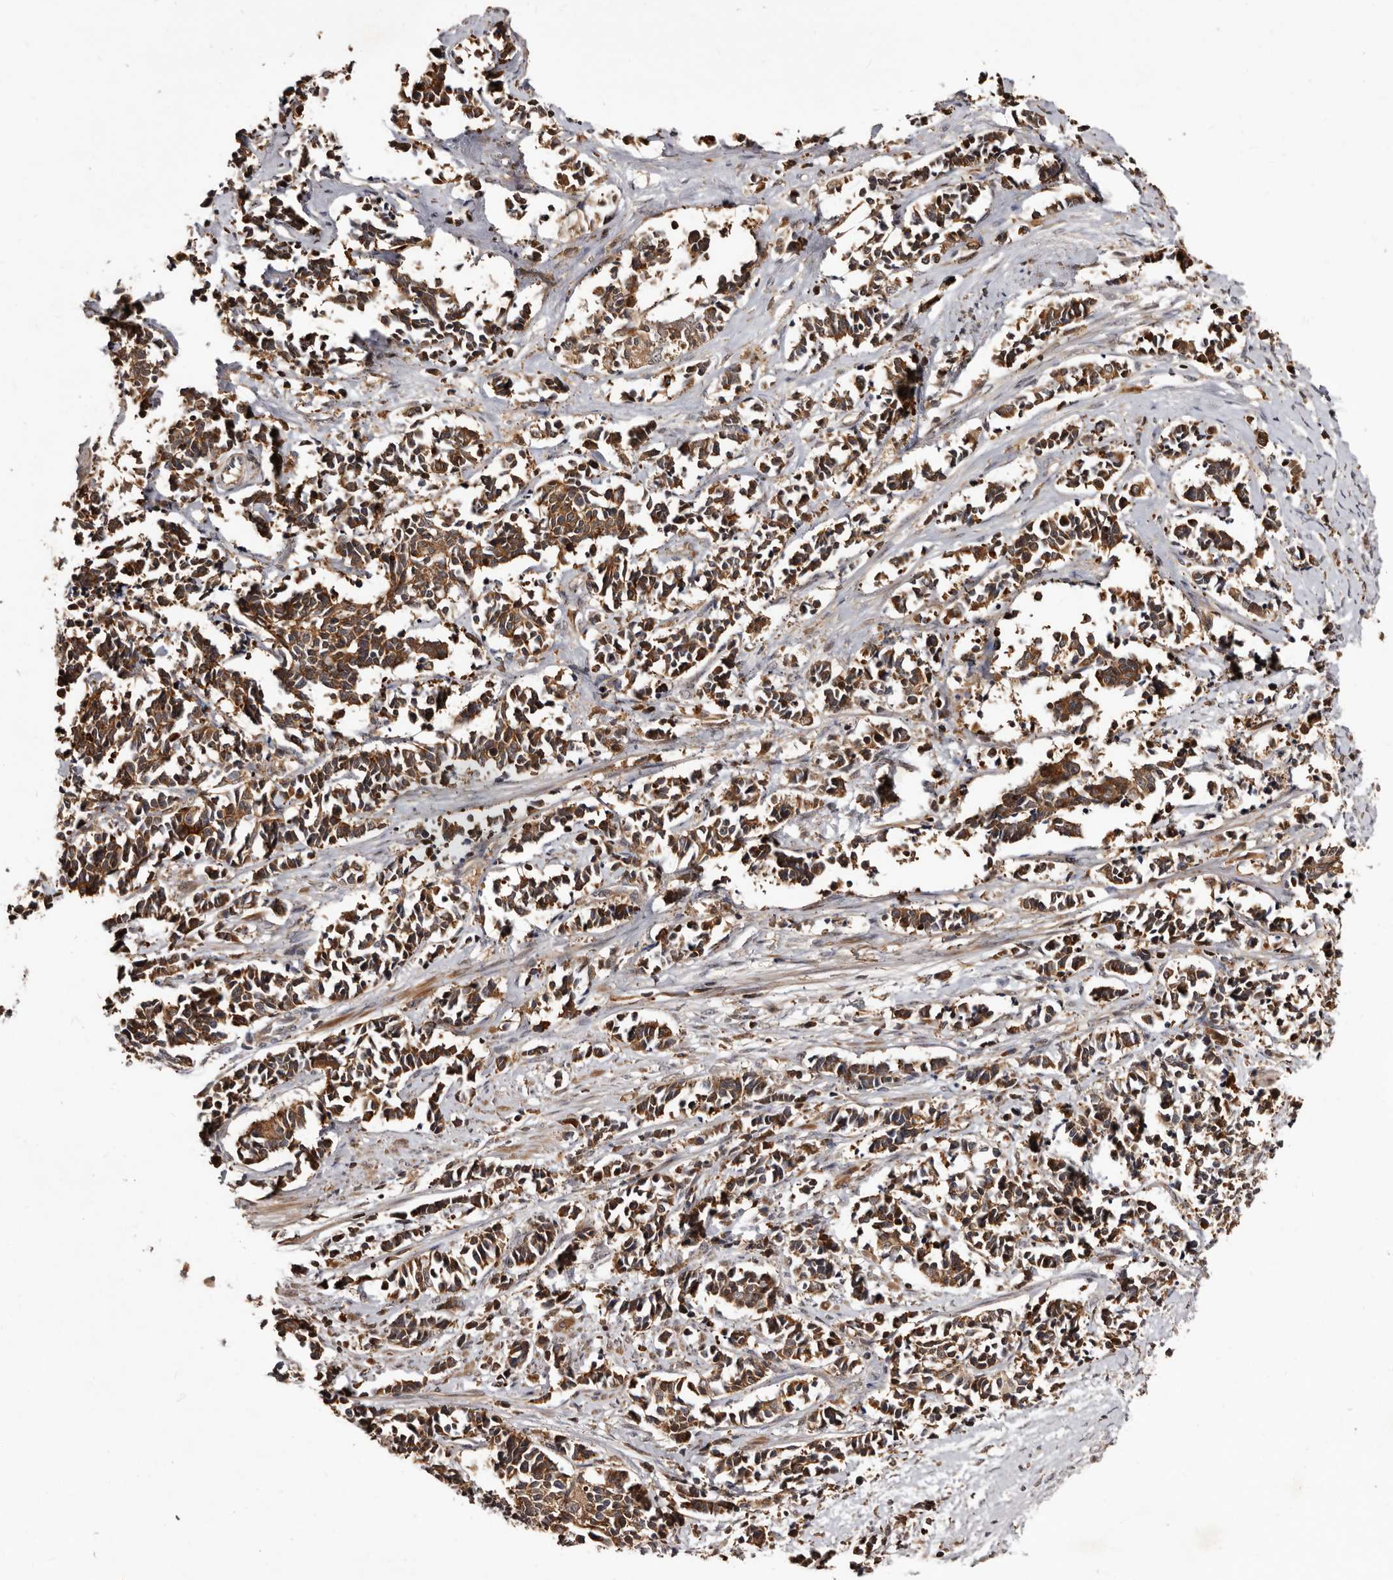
{"staining": {"intensity": "moderate", "quantity": ">75%", "location": "cytoplasmic/membranous"}, "tissue": "cervical cancer", "cell_type": "Tumor cells", "image_type": "cancer", "snomed": [{"axis": "morphology", "description": "Normal tissue, NOS"}, {"axis": "morphology", "description": "Squamous cell carcinoma, NOS"}, {"axis": "topography", "description": "Cervix"}], "caption": "This histopathology image reveals IHC staining of cervical cancer, with medium moderate cytoplasmic/membranous positivity in about >75% of tumor cells.", "gene": "BAX", "patient": {"sex": "female", "age": 35}}